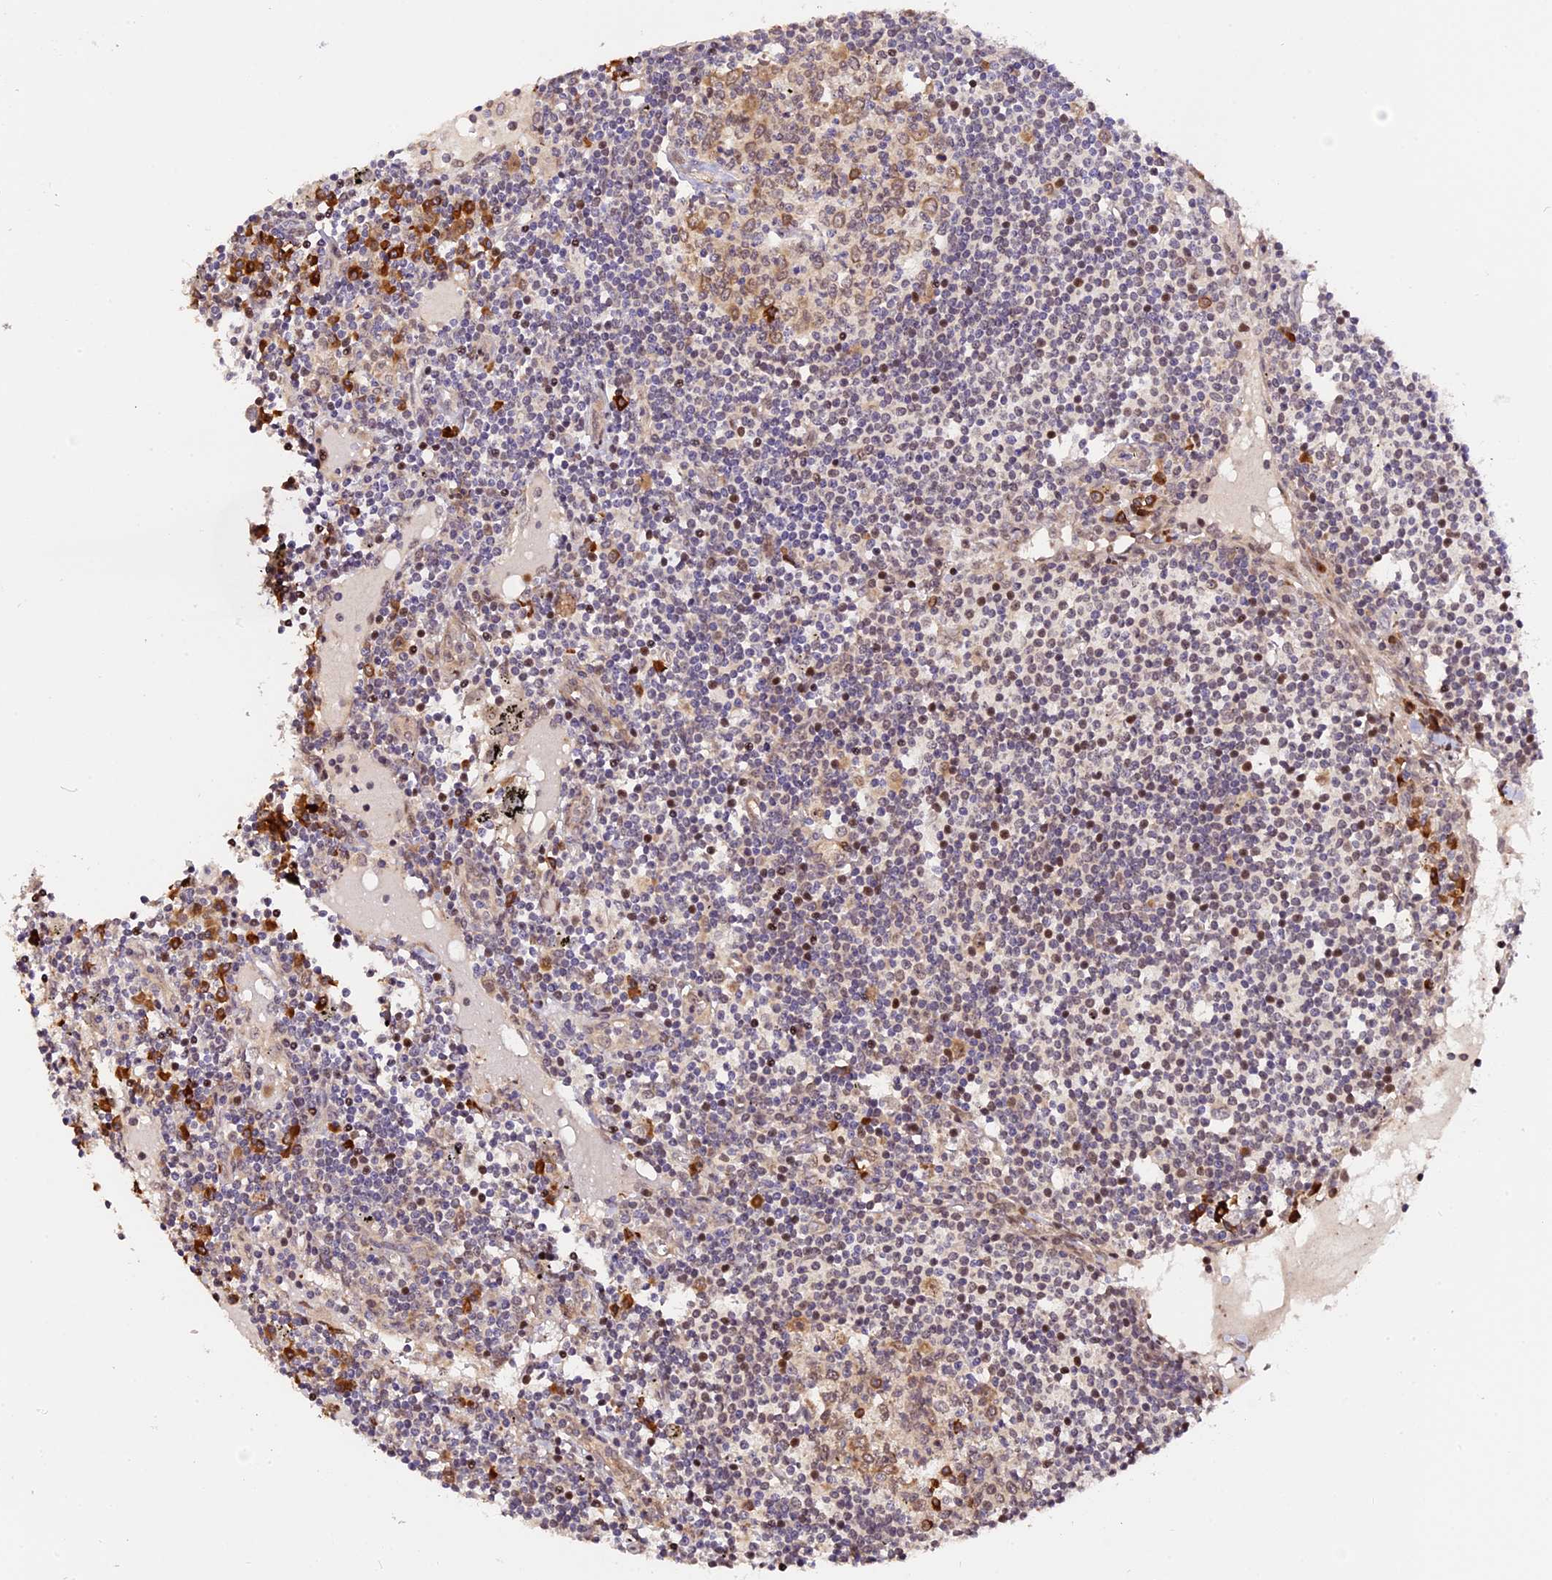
{"staining": {"intensity": "moderate", "quantity": "<25%", "location": "cytoplasmic/membranous"}, "tissue": "lymph node", "cell_type": "Germinal center cells", "image_type": "normal", "snomed": [{"axis": "morphology", "description": "Normal tissue, NOS"}, {"axis": "topography", "description": "Lymph node"}], "caption": "The immunohistochemical stain labels moderate cytoplasmic/membranous staining in germinal center cells of unremarkable lymph node. Ihc stains the protein in brown and the nuclei are stained blue.", "gene": "HERPUD1", "patient": {"sex": "male", "age": 74}}